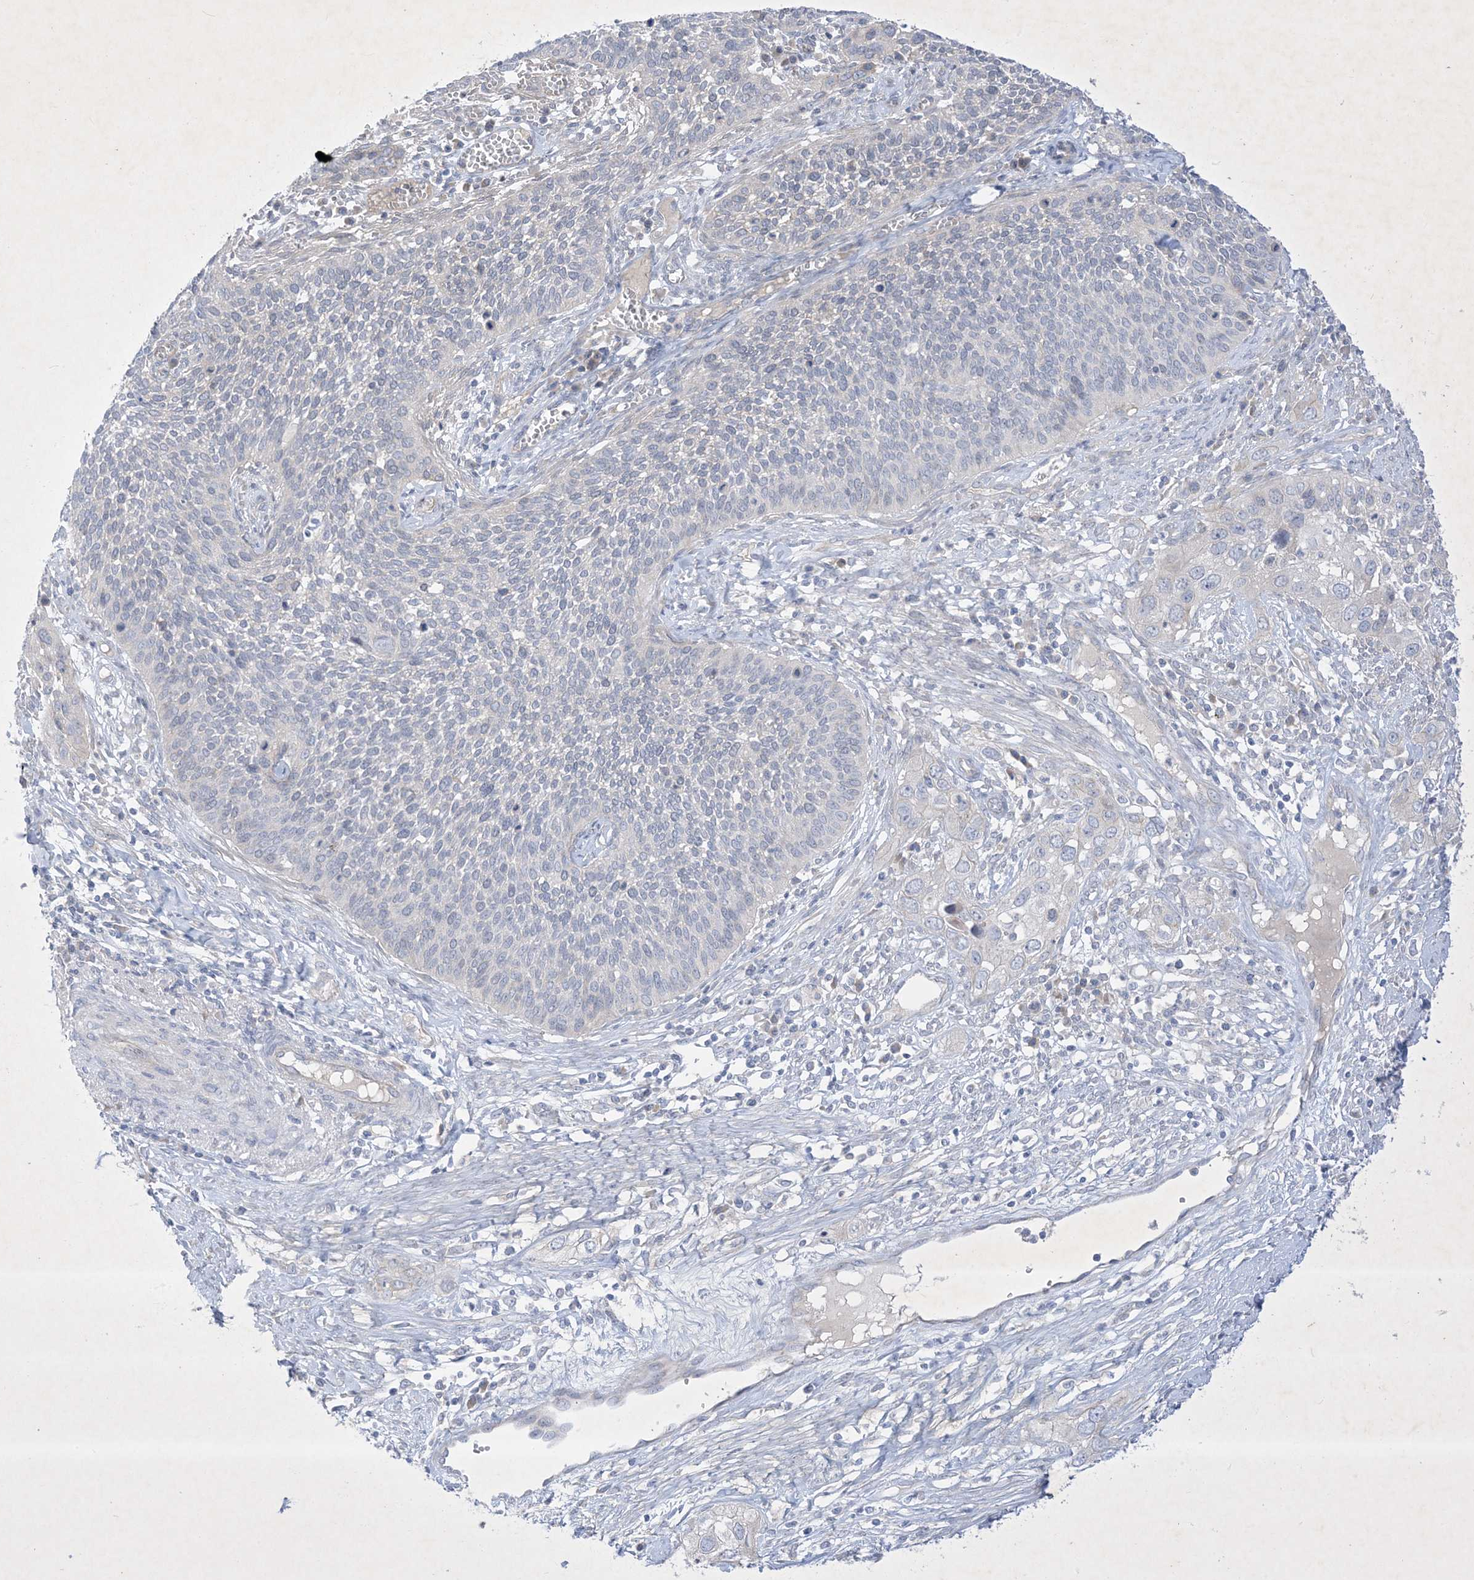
{"staining": {"intensity": "negative", "quantity": "none", "location": "none"}, "tissue": "cervical cancer", "cell_type": "Tumor cells", "image_type": "cancer", "snomed": [{"axis": "morphology", "description": "Squamous cell carcinoma, NOS"}, {"axis": "topography", "description": "Cervix"}], "caption": "DAB immunohistochemical staining of cervical squamous cell carcinoma displays no significant positivity in tumor cells. (Stains: DAB (3,3'-diaminobenzidine) immunohistochemistry with hematoxylin counter stain, Microscopy: brightfield microscopy at high magnification).", "gene": "PLEKHA3", "patient": {"sex": "female", "age": 34}}